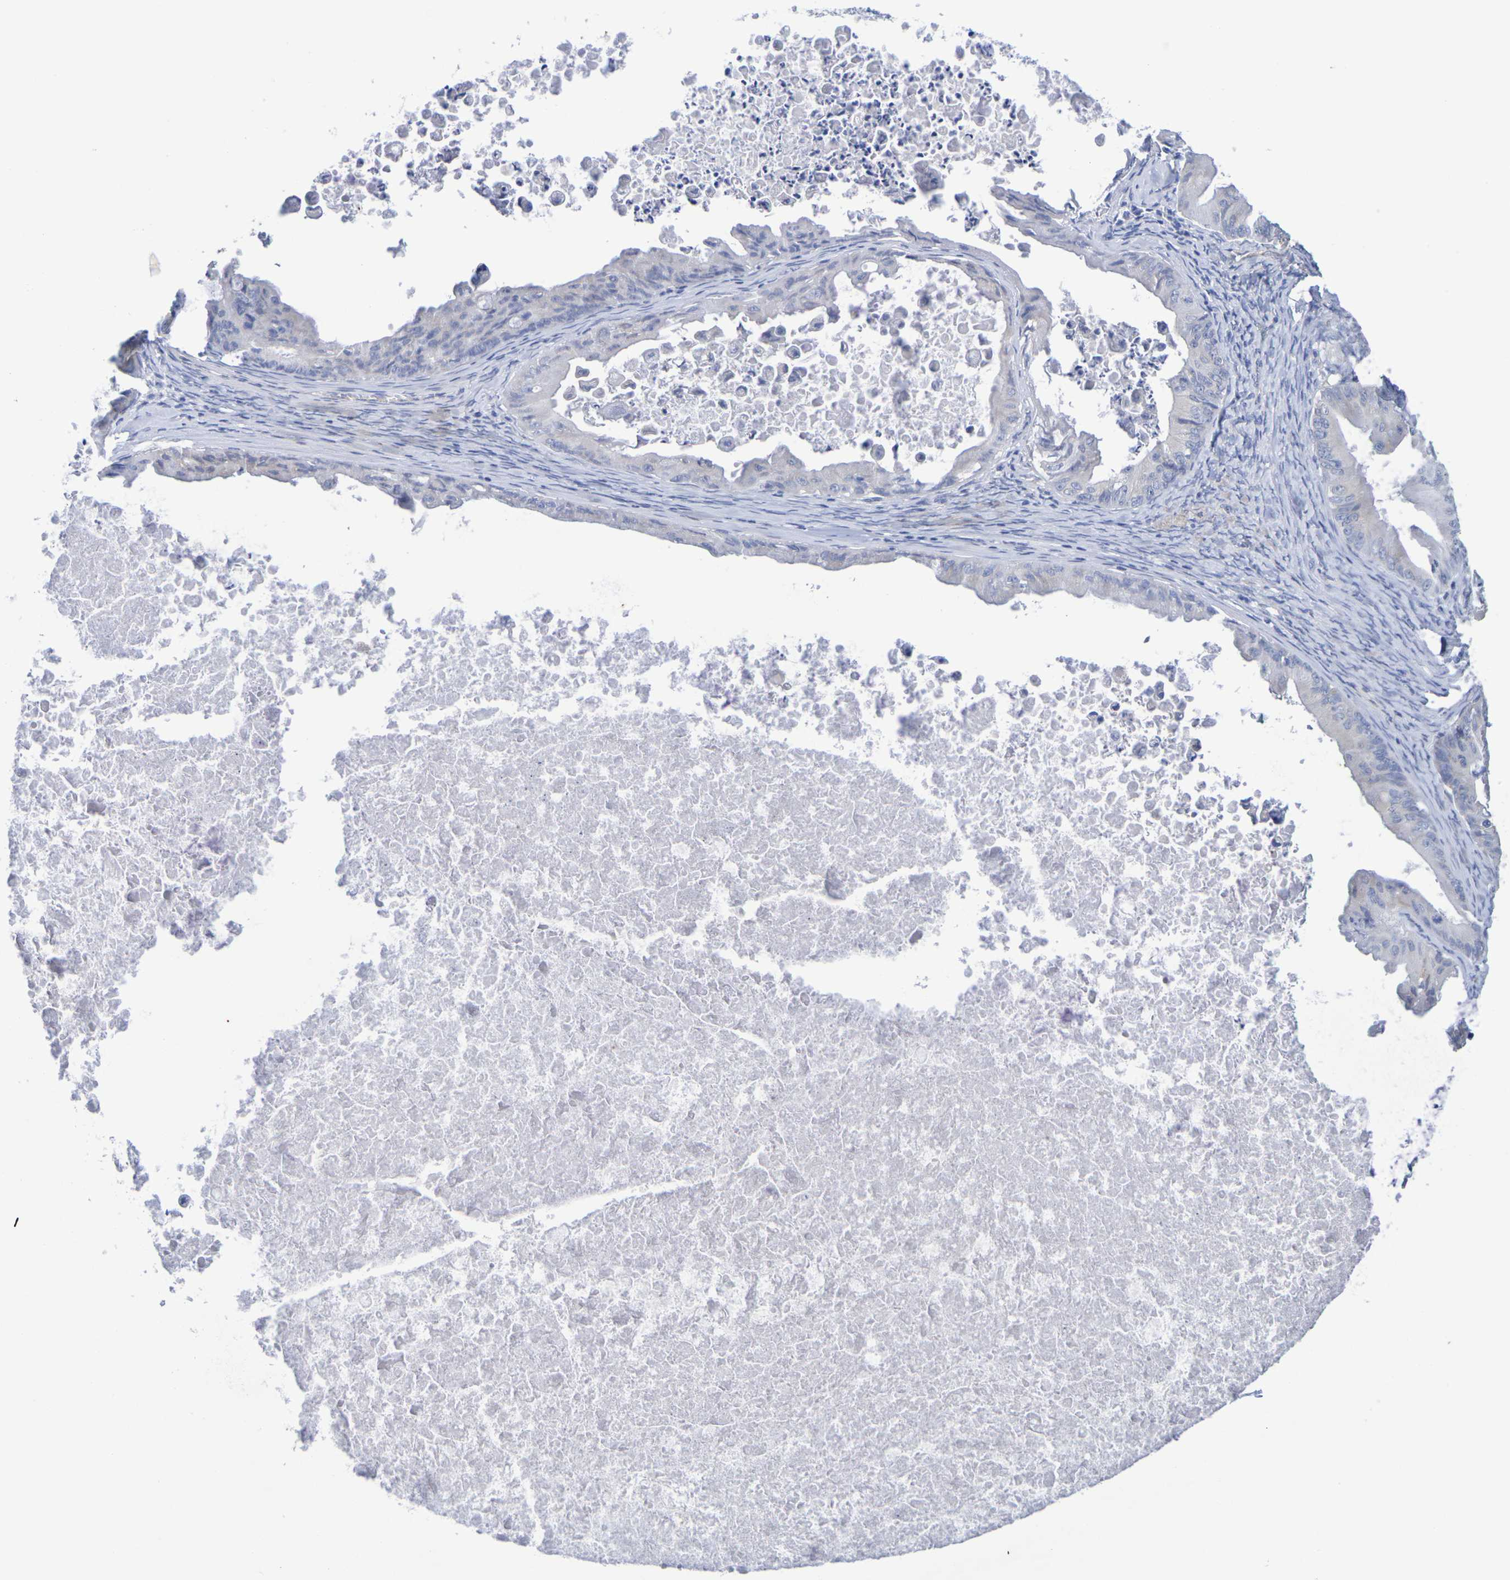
{"staining": {"intensity": "negative", "quantity": "none", "location": "none"}, "tissue": "ovarian cancer", "cell_type": "Tumor cells", "image_type": "cancer", "snomed": [{"axis": "morphology", "description": "Cystadenocarcinoma, mucinous, NOS"}, {"axis": "topography", "description": "Ovary"}], "caption": "The image reveals no significant expression in tumor cells of mucinous cystadenocarcinoma (ovarian).", "gene": "TMCC3", "patient": {"sex": "female", "age": 37}}